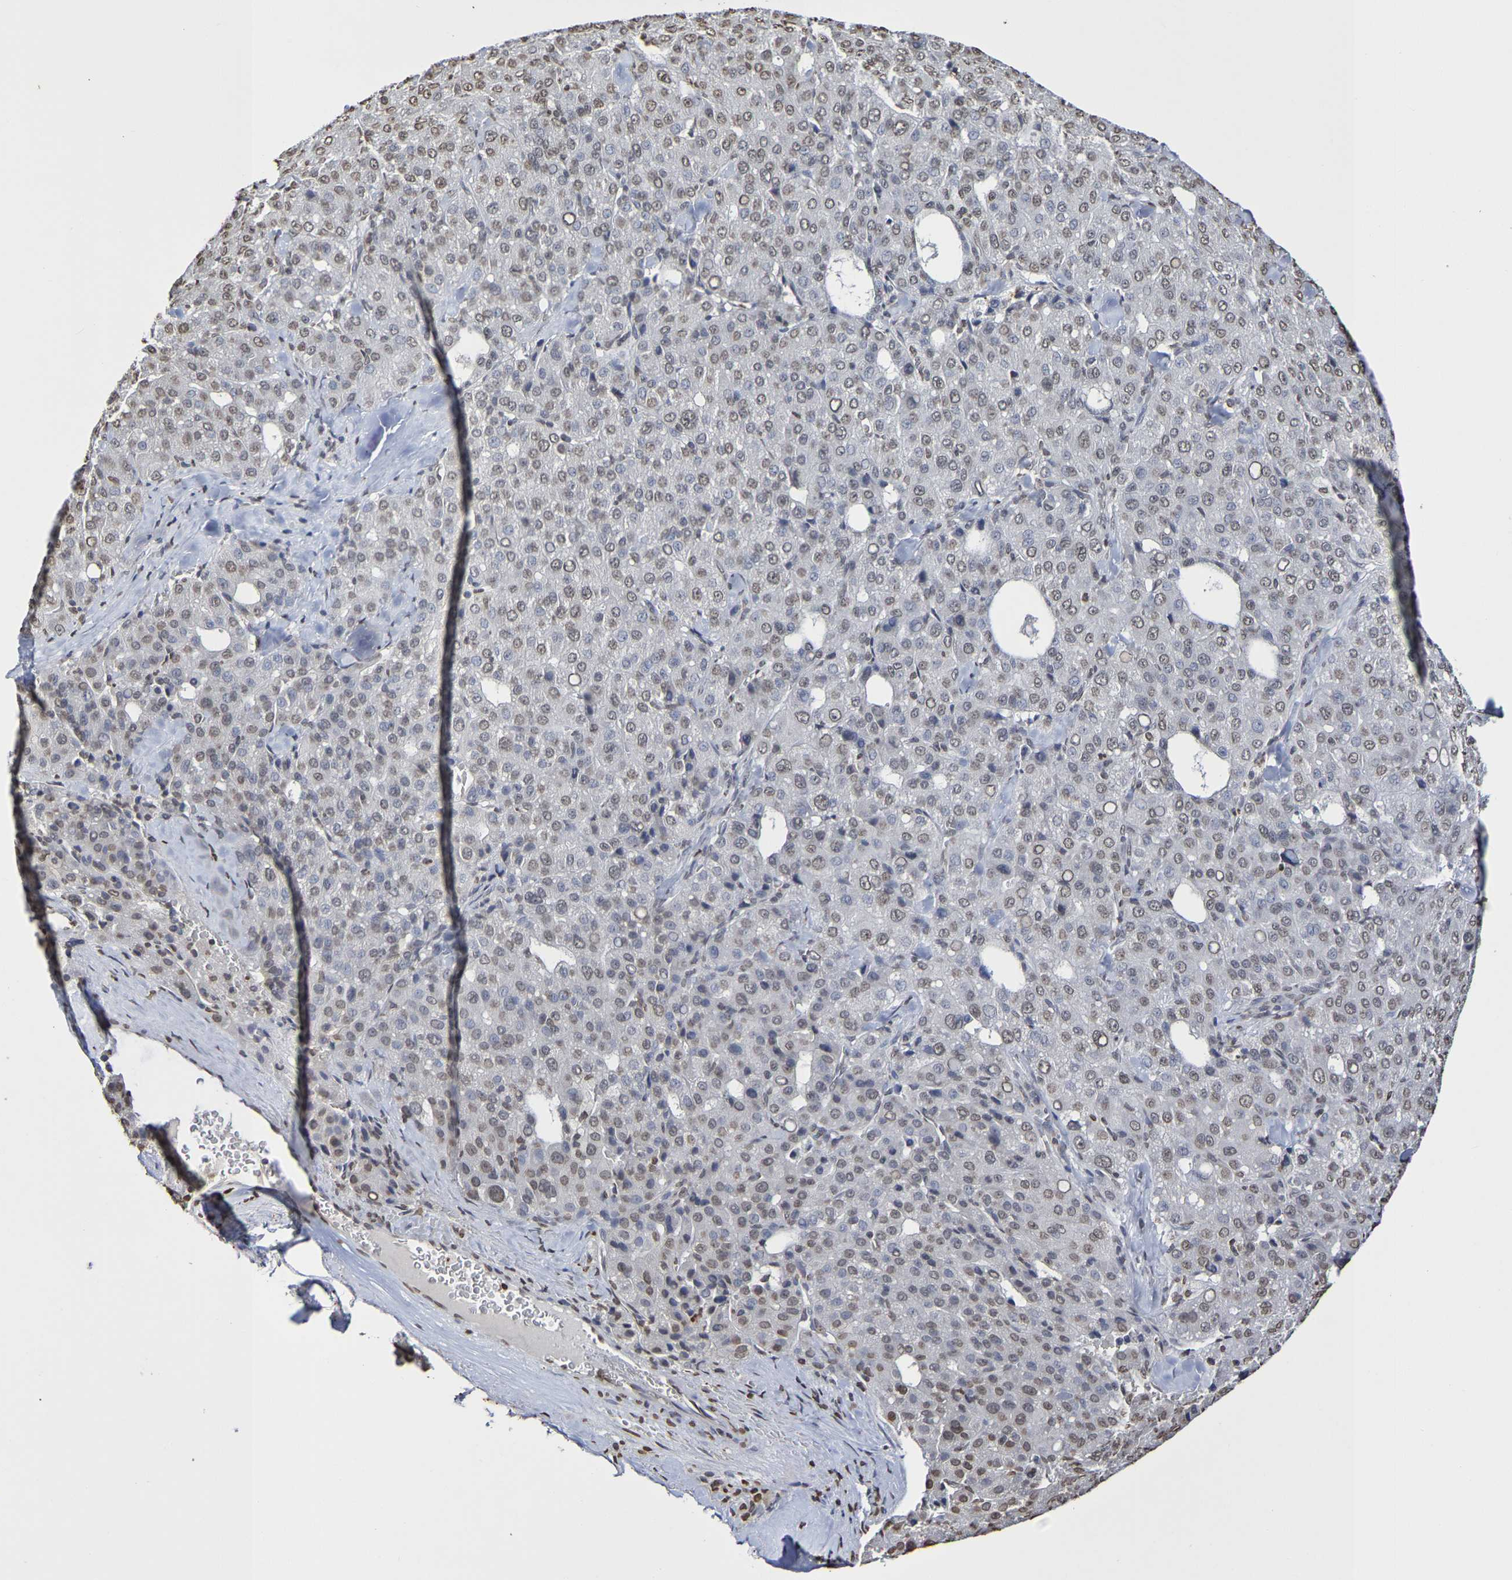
{"staining": {"intensity": "weak", "quantity": ">75%", "location": "nuclear"}, "tissue": "liver cancer", "cell_type": "Tumor cells", "image_type": "cancer", "snomed": [{"axis": "morphology", "description": "Carcinoma, Hepatocellular, NOS"}, {"axis": "topography", "description": "Liver"}], "caption": "The micrograph displays staining of liver cancer (hepatocellular carcinoma), revealing weak nuclear protein expression (brown color) within tumor cells.", "gene": "ATF4", "patient": {"sex": "male", "age": 65}}